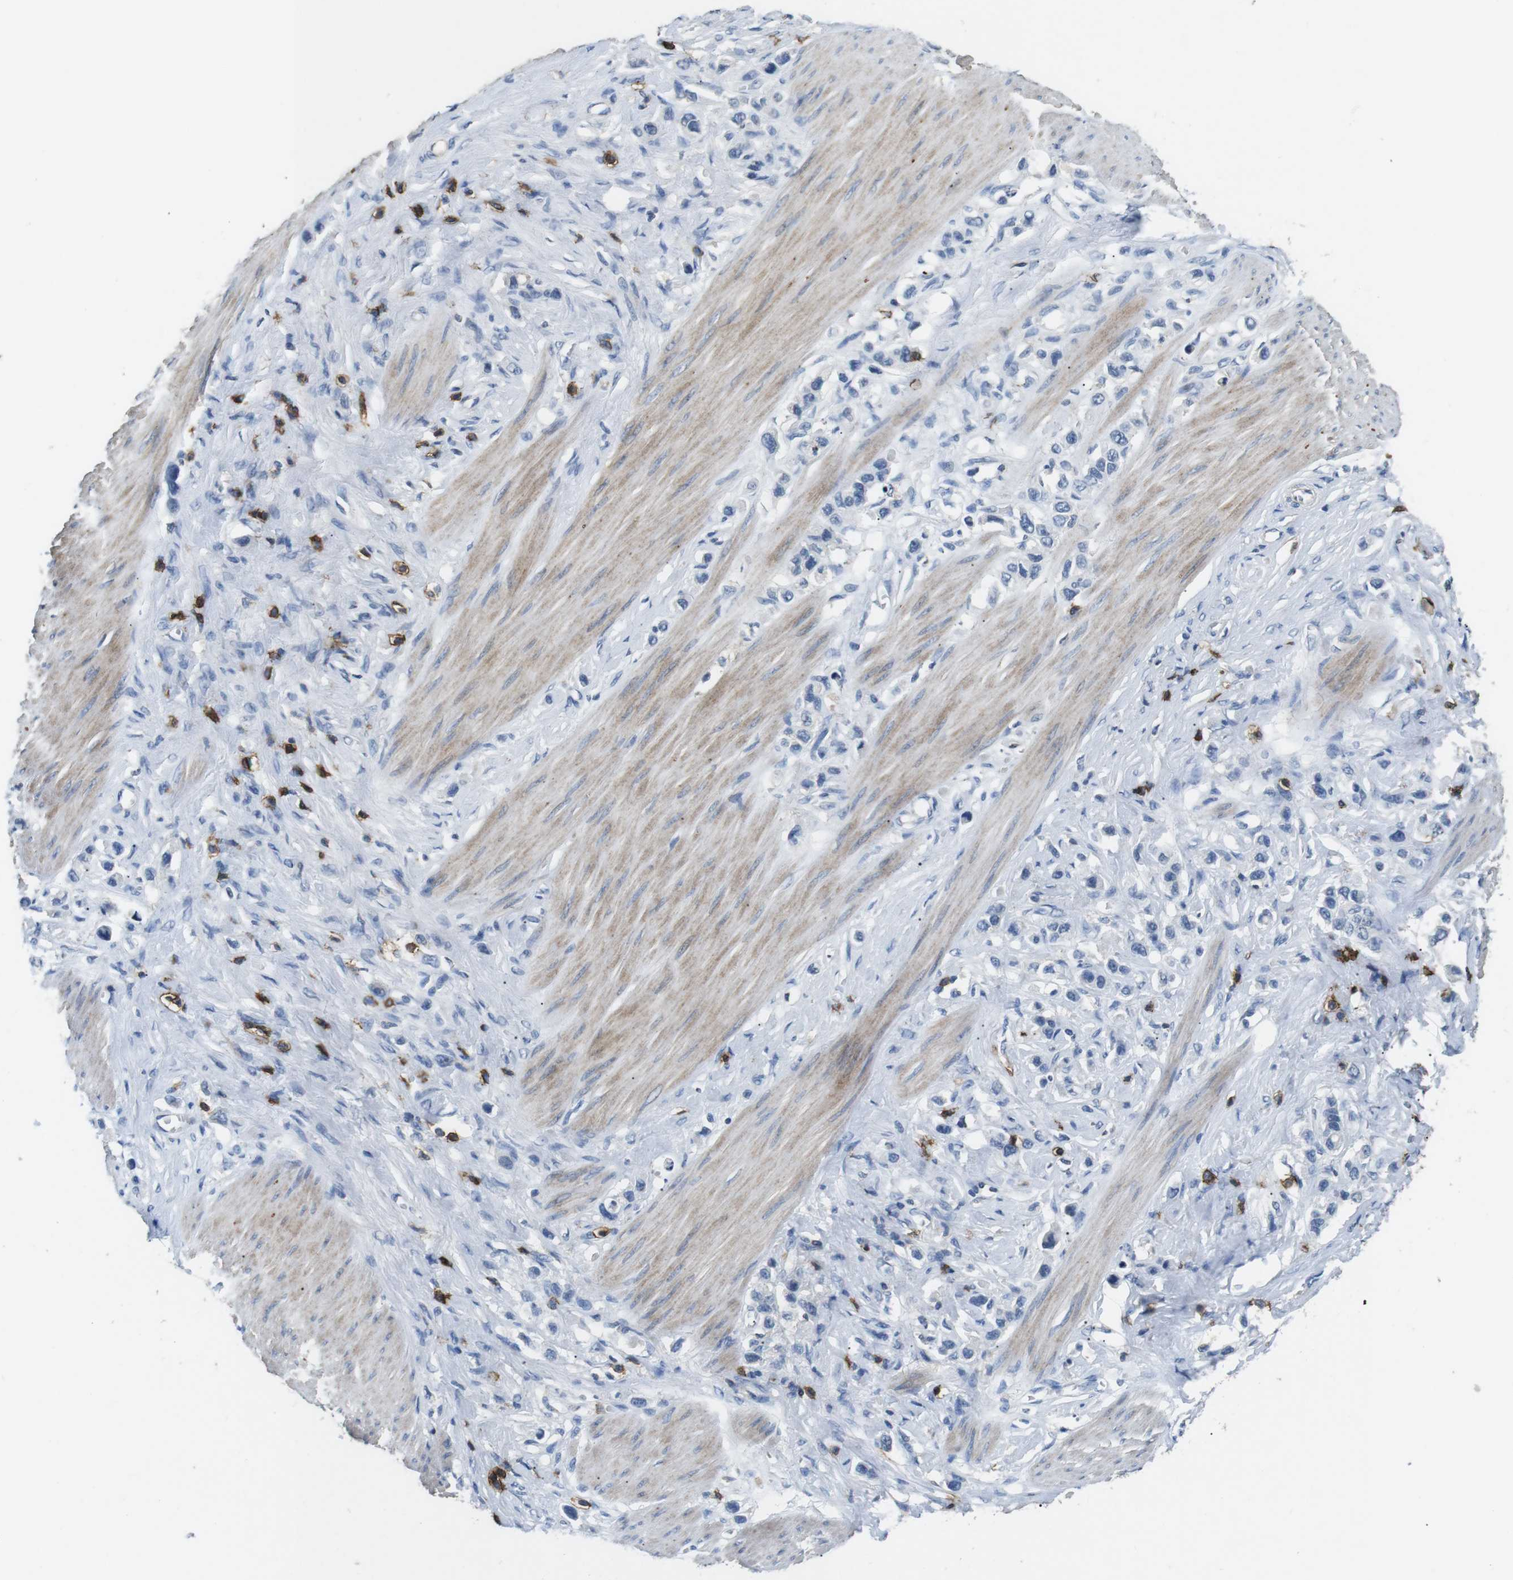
{"staining": {"intensity": "negative", "quantity": "none", "location": "none"}, "tissue": "stomach cancer", "cell_type": "Tumor cells", "image_type": "cancer", "snomed": [{"axis": "morphology", "description": "Adenocarcinoma, NOS"}, {"axis": "topography", "description": "Stomach"}], "caption": "Tumor cells are negative for brown protein staining in adenocarcinoma (stomach). Nuclei are stained in blue.", "gene": "CD6", "patient": {"sex": "female", "age": 65}}